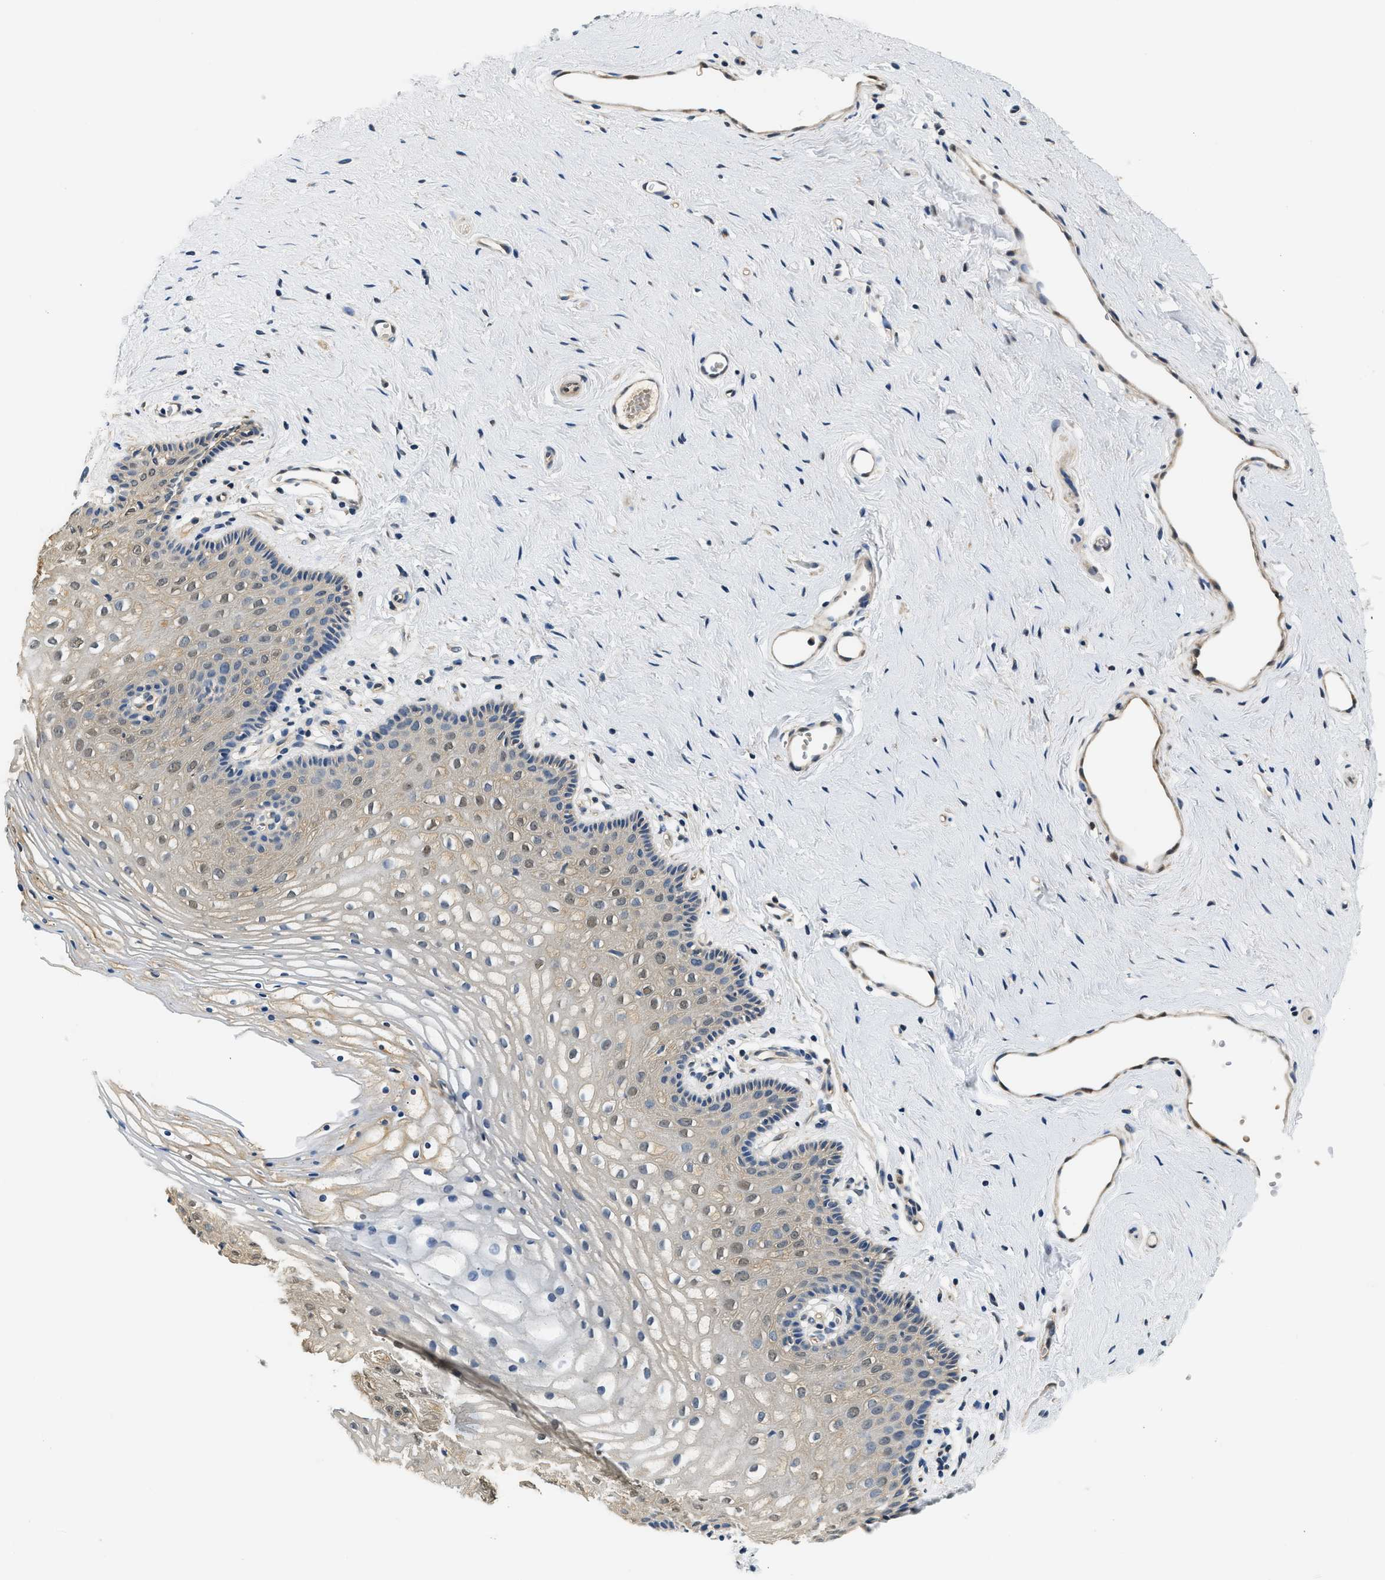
{"staining": {"intensity": "weak", "quantity": "<25%", "location": "cytoplasmic/membranous,nuclear"}, "tissue": "vagina", "cell_type": "Squamous epithelial cells", "image_type": "normal", "snomed": [{"axis": "morphology", "description": "Normal tissue, NOS"}, {"axis": "topography", "description": "Vagina"}], "caption": "The histopathology image shows no significant staining in squamous epithelial cells of vagina.", "gene": "BCL7C", "patient": {"sex": "female", "age": 32}}